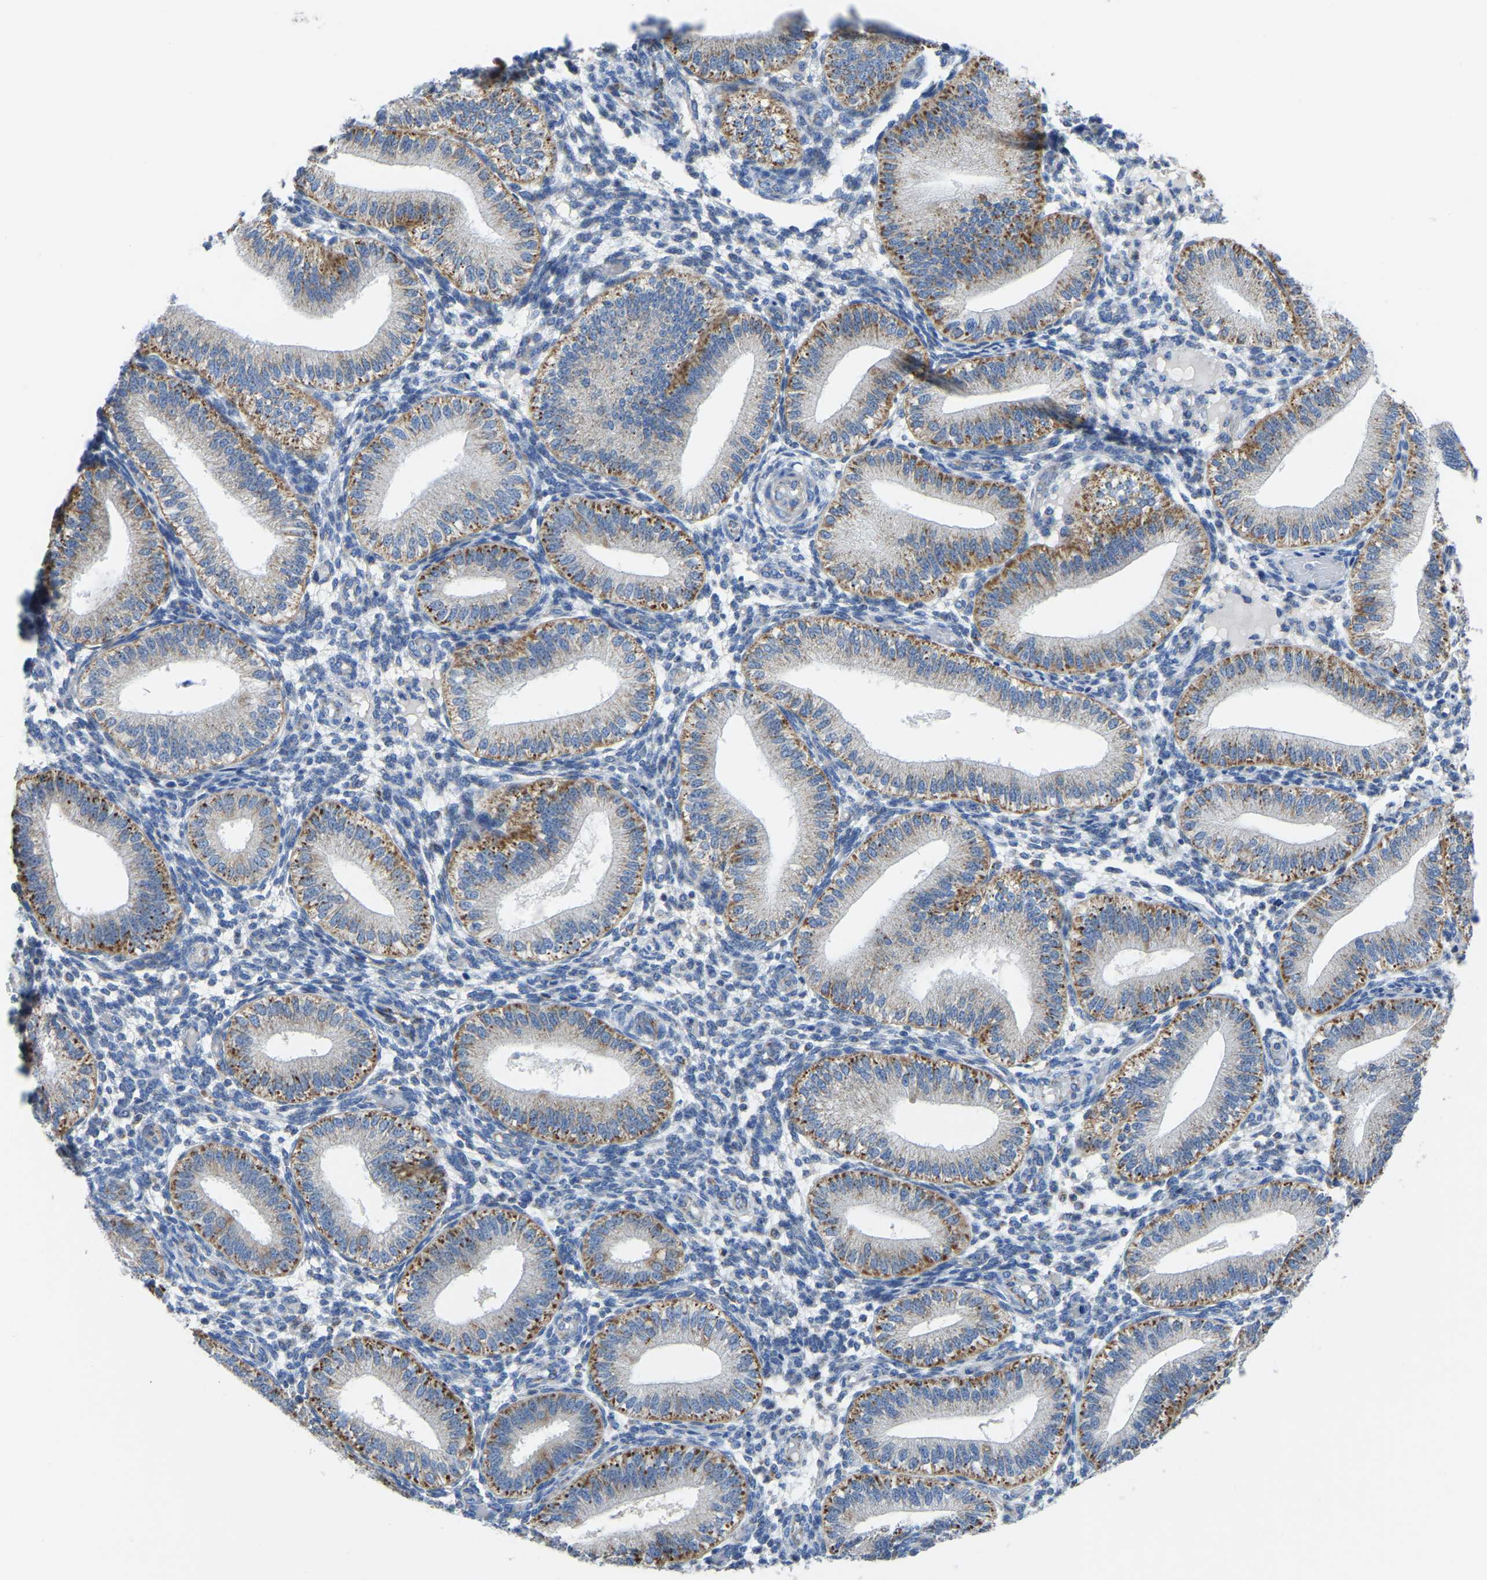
{"staining": {"intensity": "negative", "quantity": "none", "location": "none"}, "tissue": "endometrium", "cell_type": "Cells in endometrial stroma", "image_type": "normal", "snomed": [{"axis": "morphology", "description": "Normal tissue, NOS"}, {"axis": "topography", "description": "Endometrium"}], "caption": "IHC of unremarkable human endometrium shows no expression in cells in endometrial stroma.", "gene": "ETFA", "patient": {"sex": "female", "age": 39}}